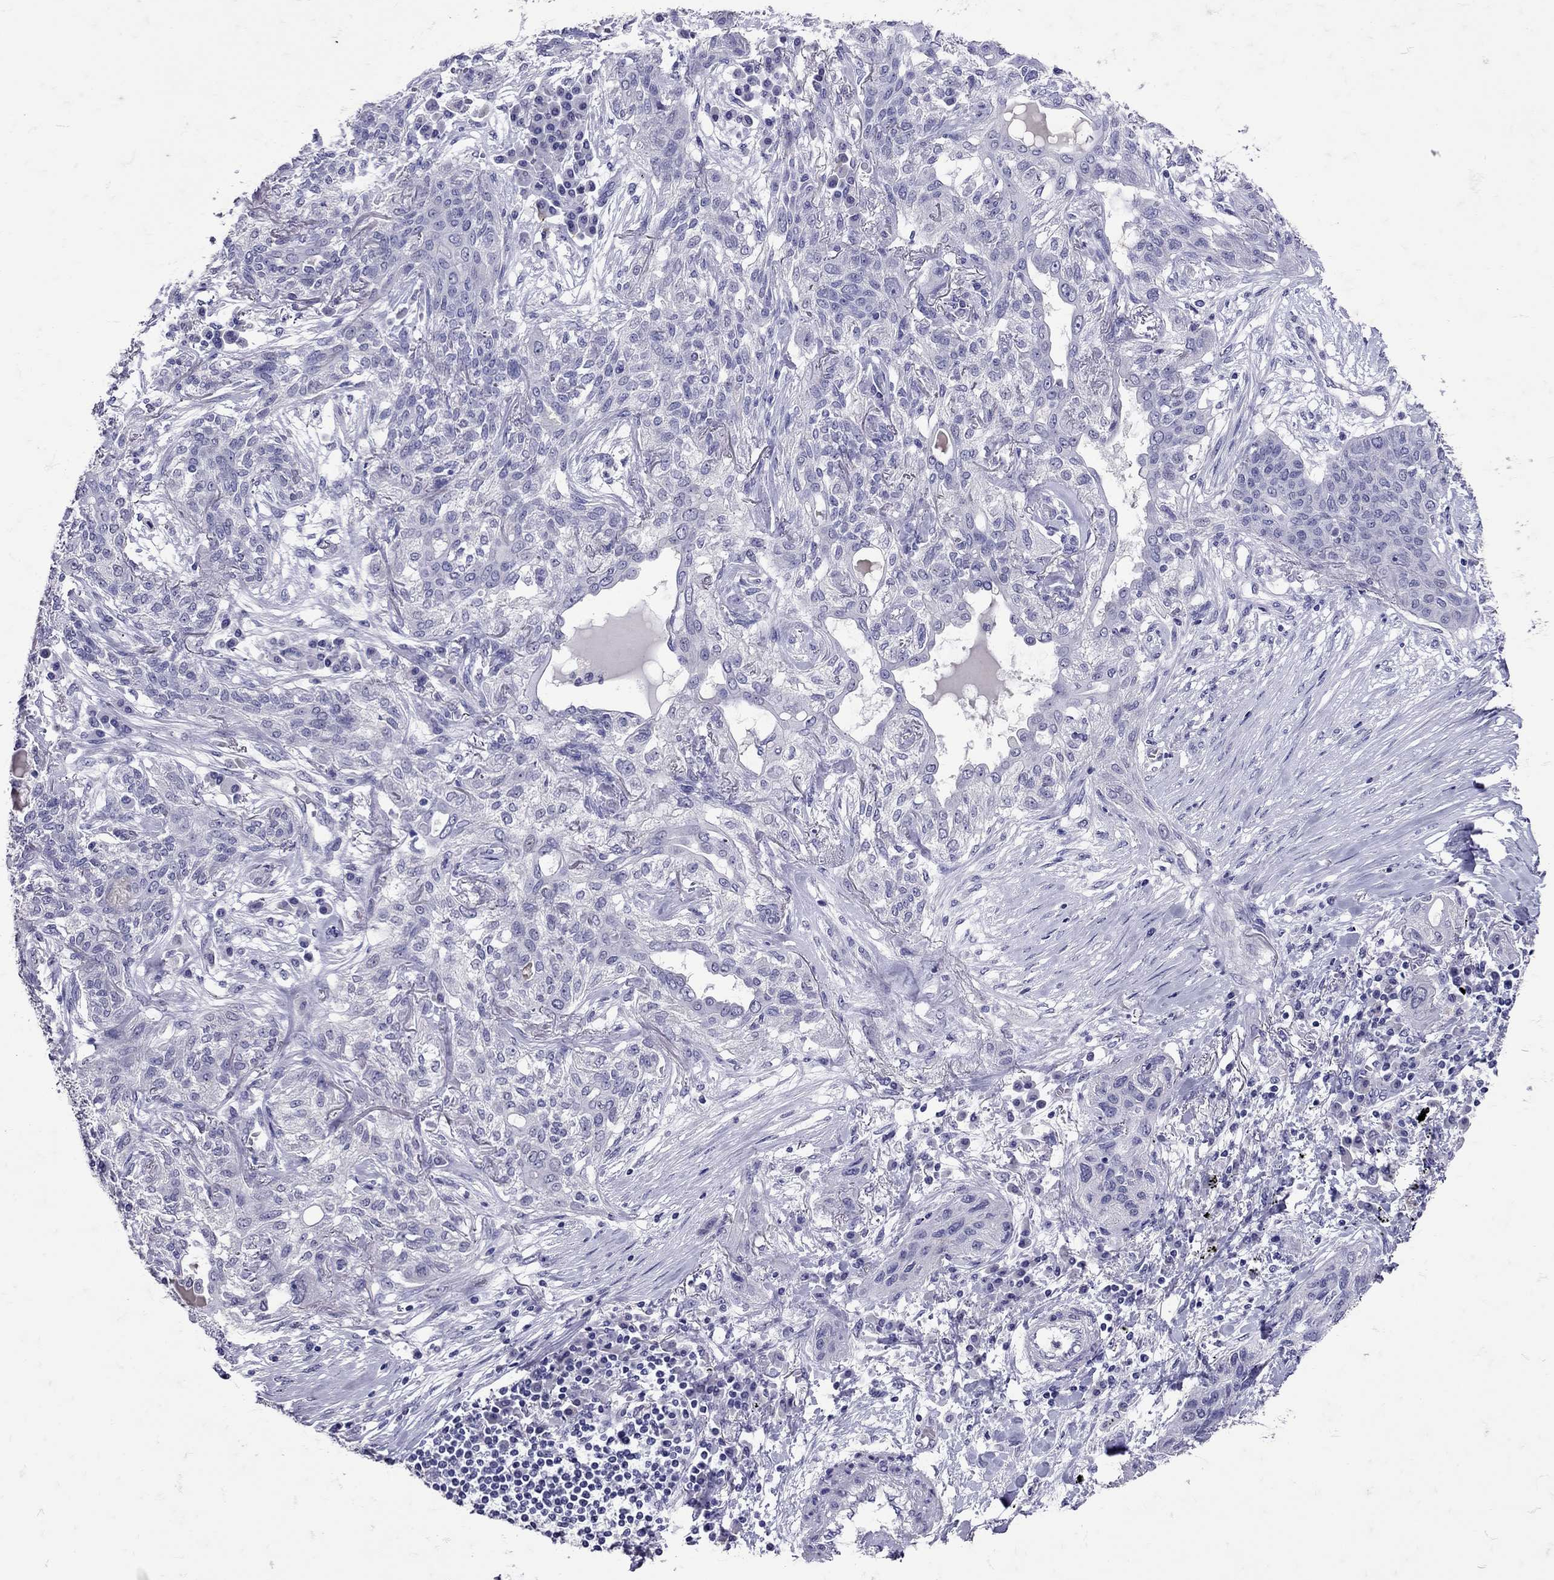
{"staining": {"intensity": "negative", "quantity": "none", "location": "none"}, "tissue": "lung cancer", "cell_type": "Tumor cells", "image_type": "cancer", "snomed": [{"axis": "morphology", "description": "Squamous cell carcinoma, NOS"}, {"axis": "topography", "description": "Lung"}], "caption": "Tumor cells are negative for protein expression in human squamous cell carcinoma (lung). (DAB (3,3'-diaminobenzidine) IHC with hematoxylin counter stain).", "gene": "SST", "patient": {"sex": "female", "age": 70}}